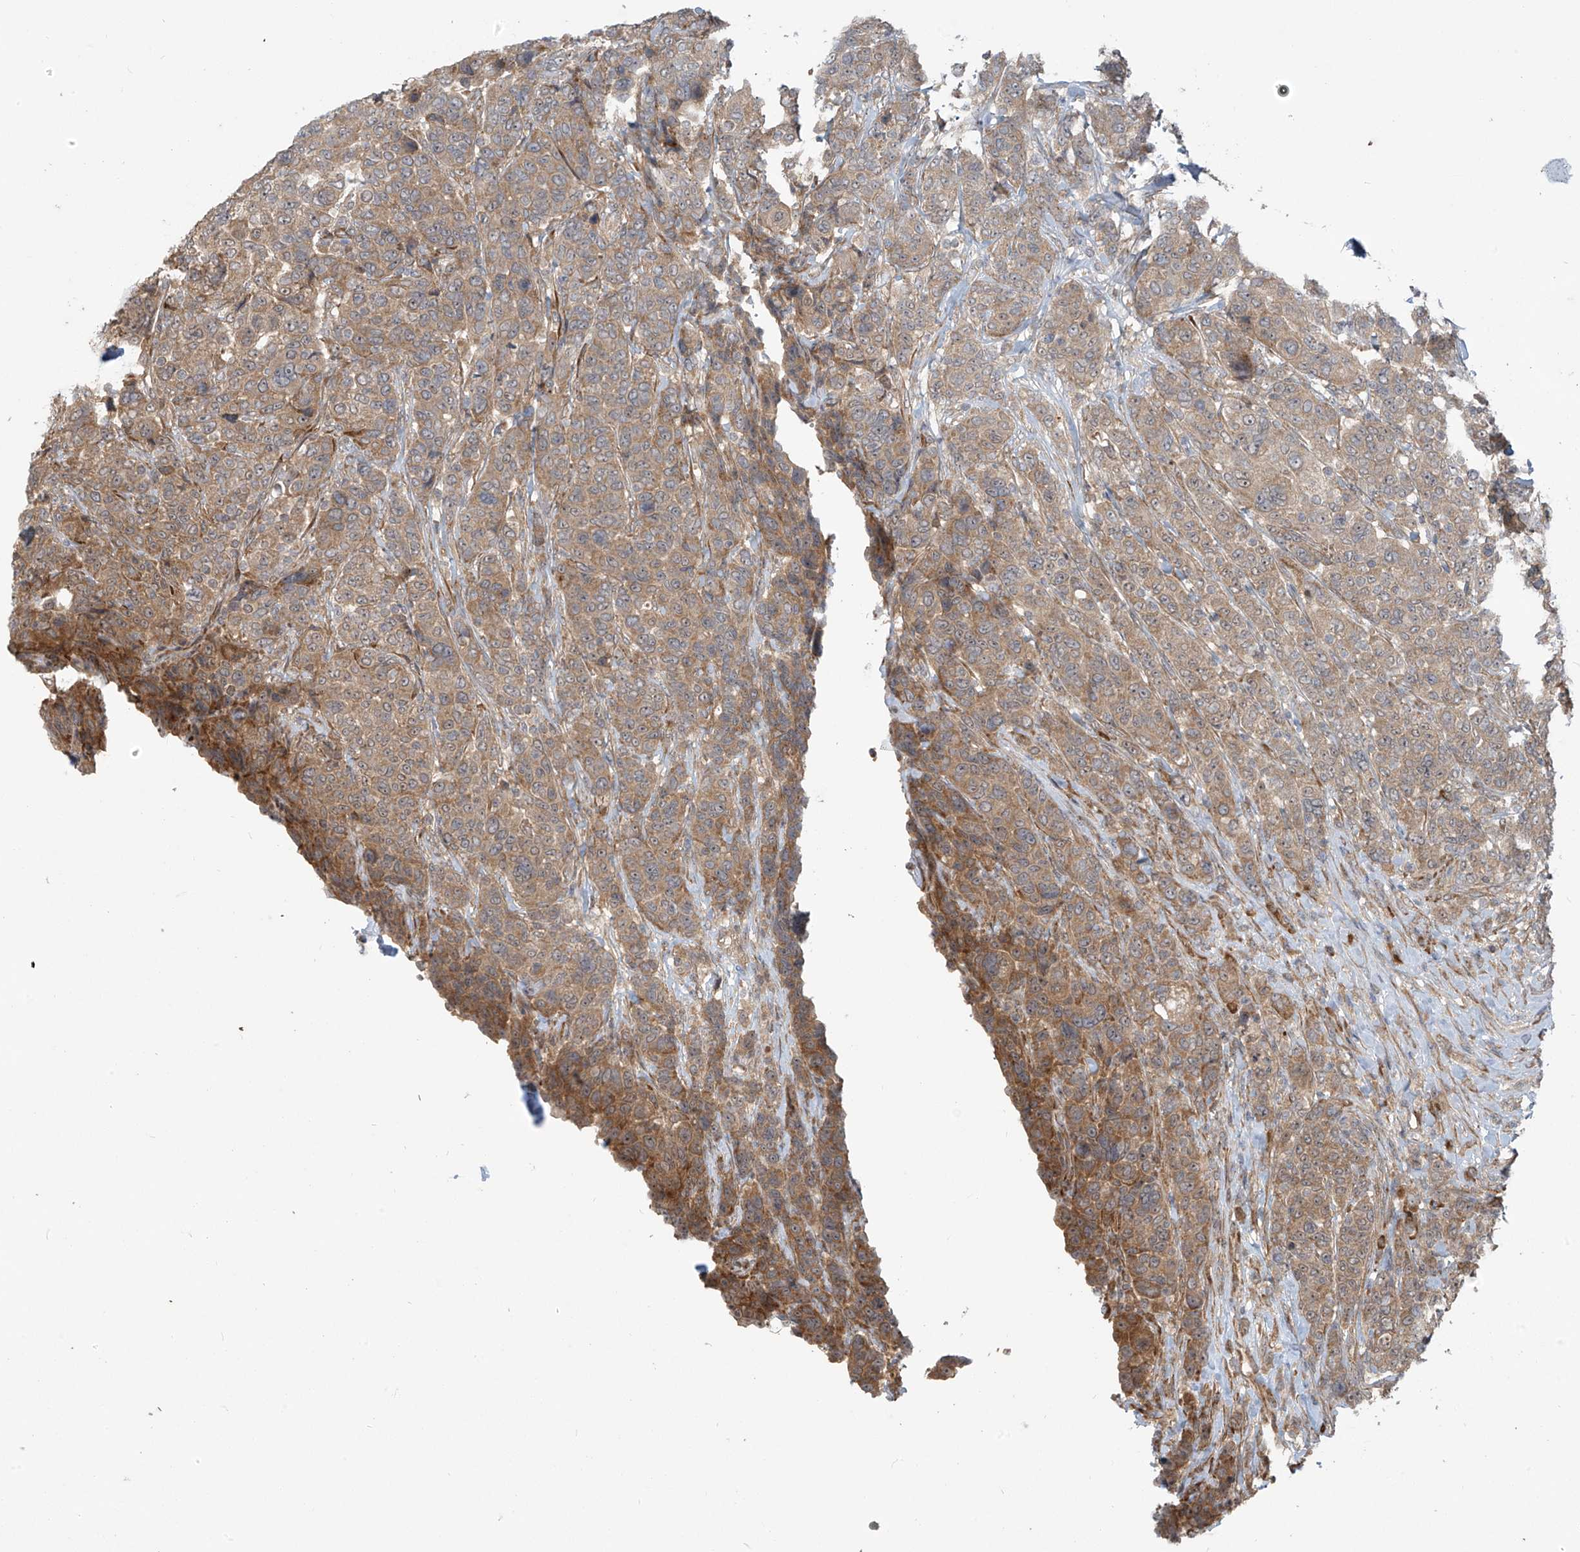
{"staining": {"intensity": "moderate", "quantity": ">75%", "location": "cytoplasmic/membranous"}, "tissue": "breast cancer", "cell_type": "Tumor cells", "image_type": "cancer", "snomed": [{"axis": "morphology", "description": "Duct carcinoma"}, {"axis": "topography", "description": "Breast"}], "caption": "Protein expression analysis of invasive ductal carcinoma (breast) exhibits moderate cytoplasmic/membranous expression in about >75% of tumor cells. (Brightfield microscopy of DAB IHC at high magnification).", "gene": "KATNIP", "patient": {"sex": "female", "age": 37}}